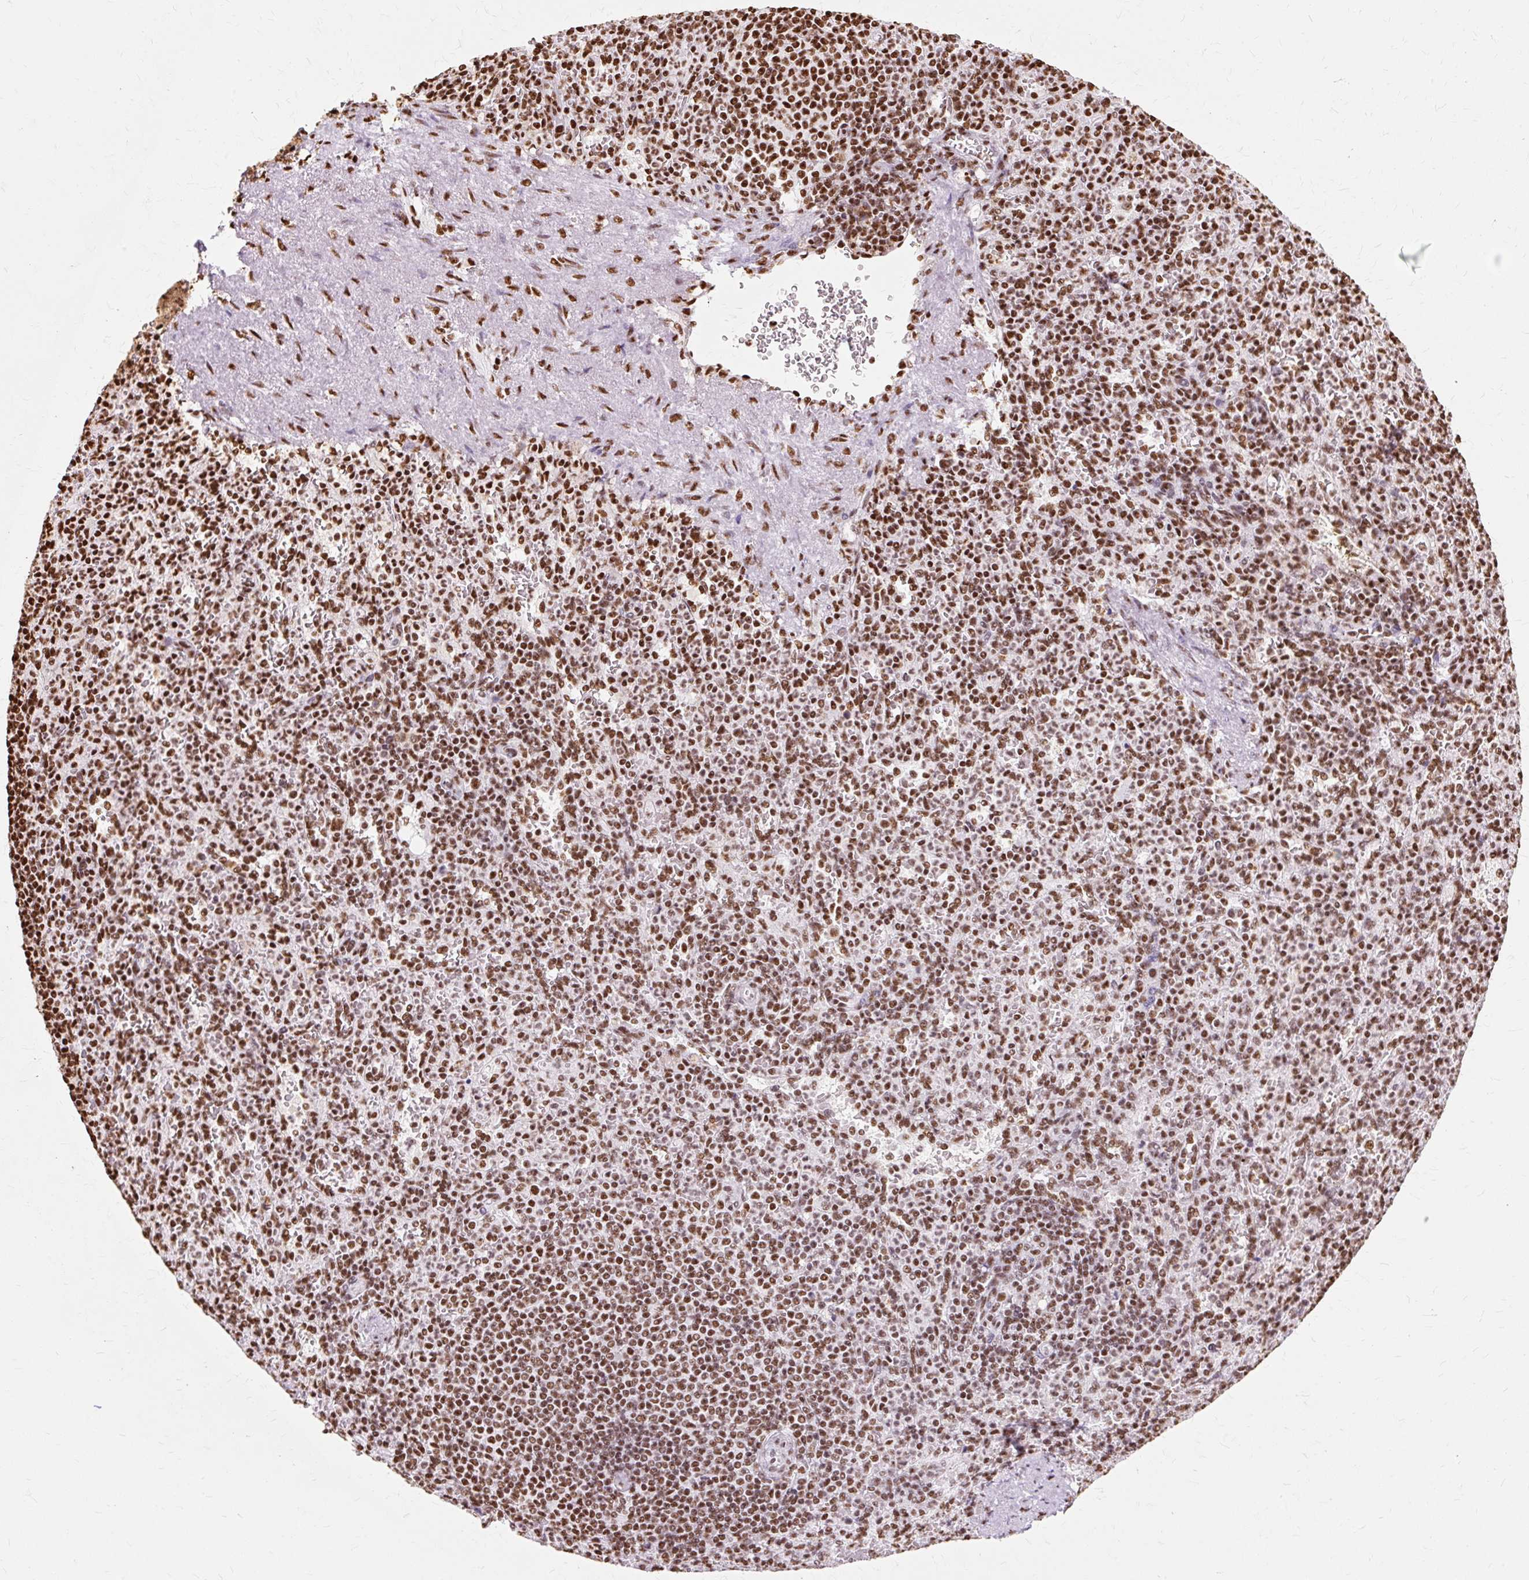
{"staining": {"intensity": "strong", "quantity": ">75%", "location": "nuclear"}, "tissue": "spleen", "cell_type": "Cells in red pulp", "image_type": "normal", "snomed": [{"axis": "morphology", "description": "Normal tissue, NOS"}, {"axis": "topography", "description": "Spleen"}], "caption": "A brown stain labels strong nuclear expression of a protein in cells in red pulp of benign human spleen.", "gene": "XRCC6", "patient": {"sex": "female", "age": 74}}